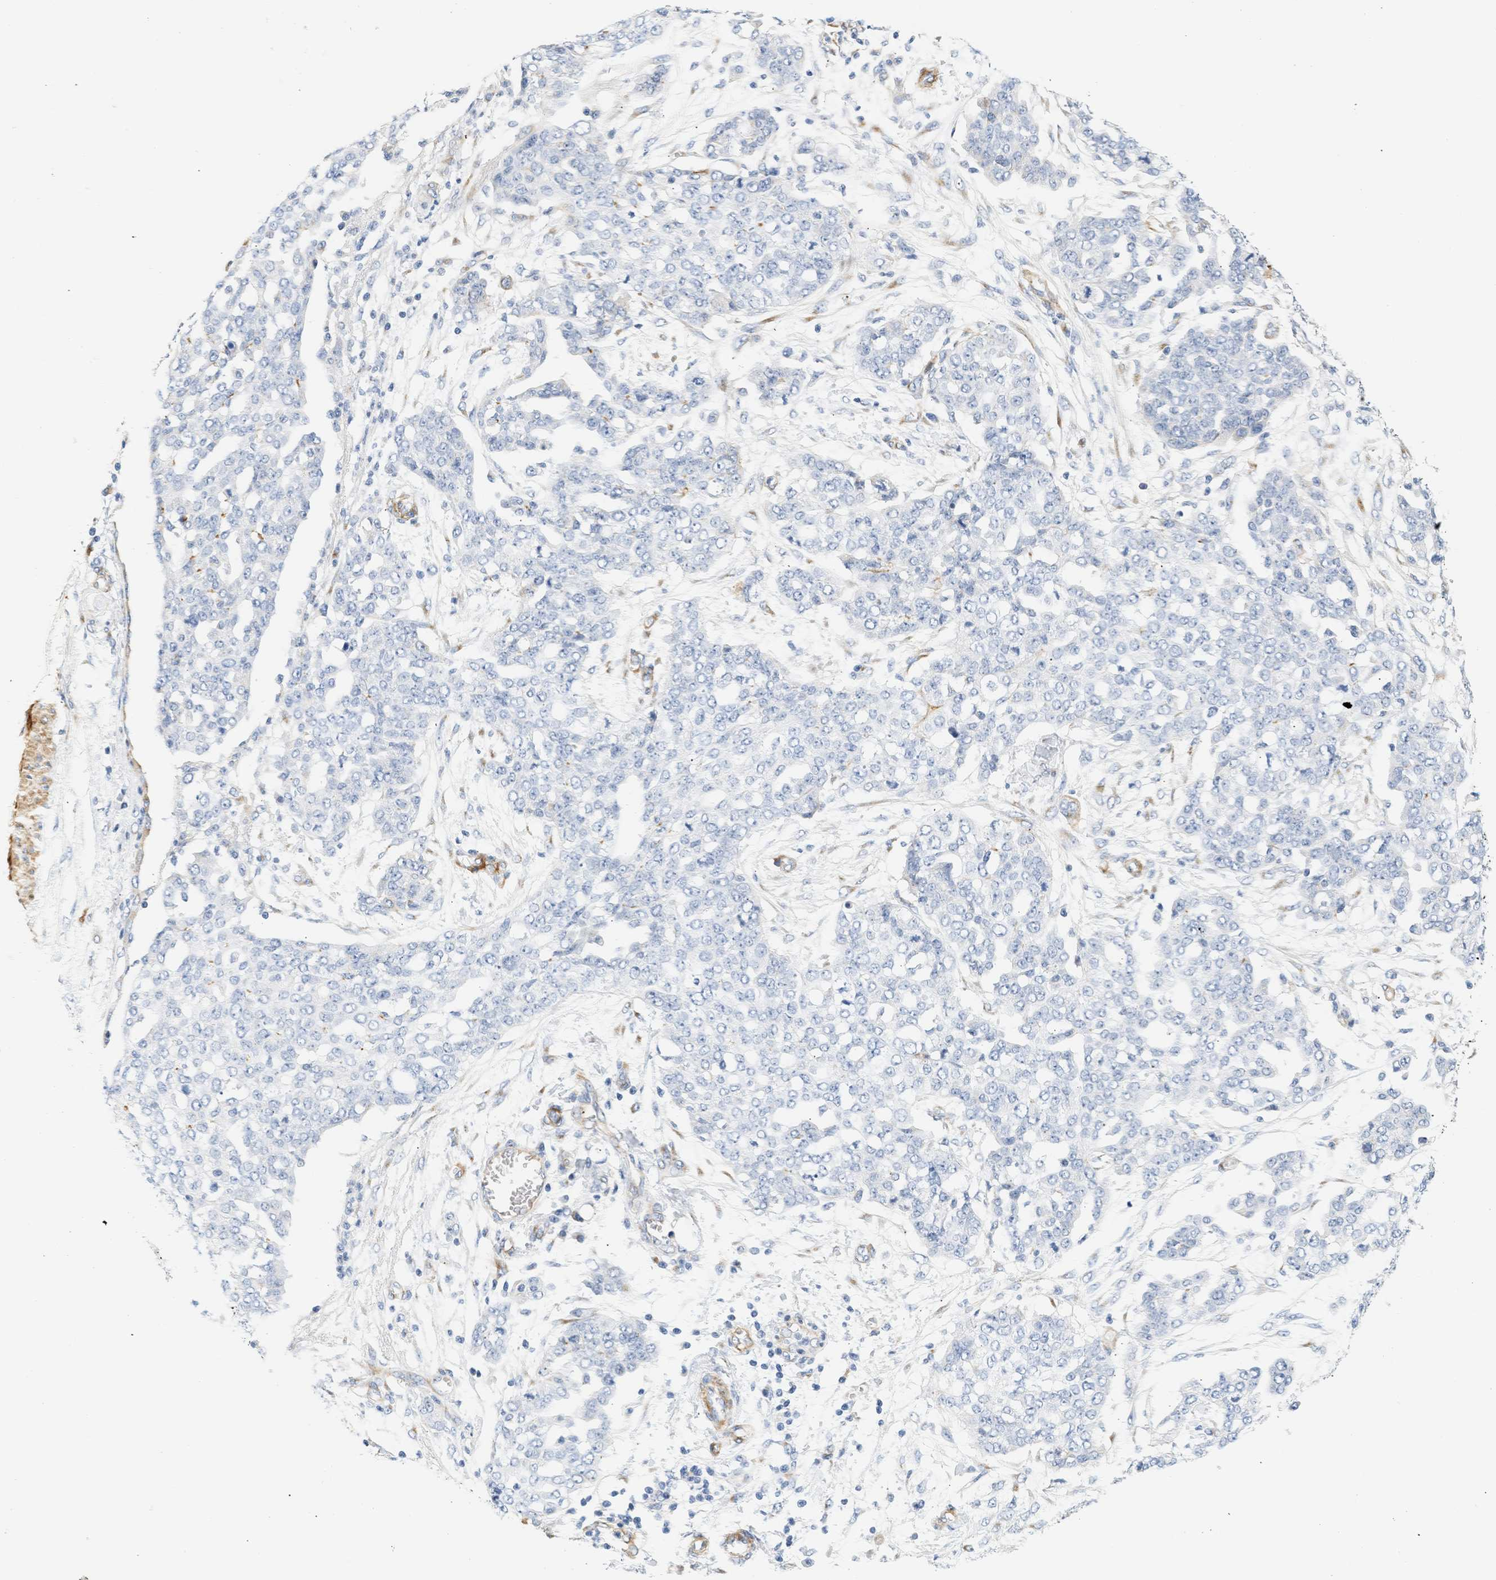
{"staining": {"intensity": "negative", "quantity": "none", "location": "none"}, "tissue": "ovarian cancer", "cell_type": "Tumor cells", "image_type": "cancer", "snomed": [{"axis": "morphology", "description": "Cystadenocarcinoma, serous, NOS"}, {"axis": "topography", "description": "Soft tissue"}, {"axis": "topography", "description": "Ovary"}], "caption": "Tumor cells are negative for brown protein staining in ovarian cancer.", "gene": "SLC30A7", "patient": {"sex": "female", "age": 57}}